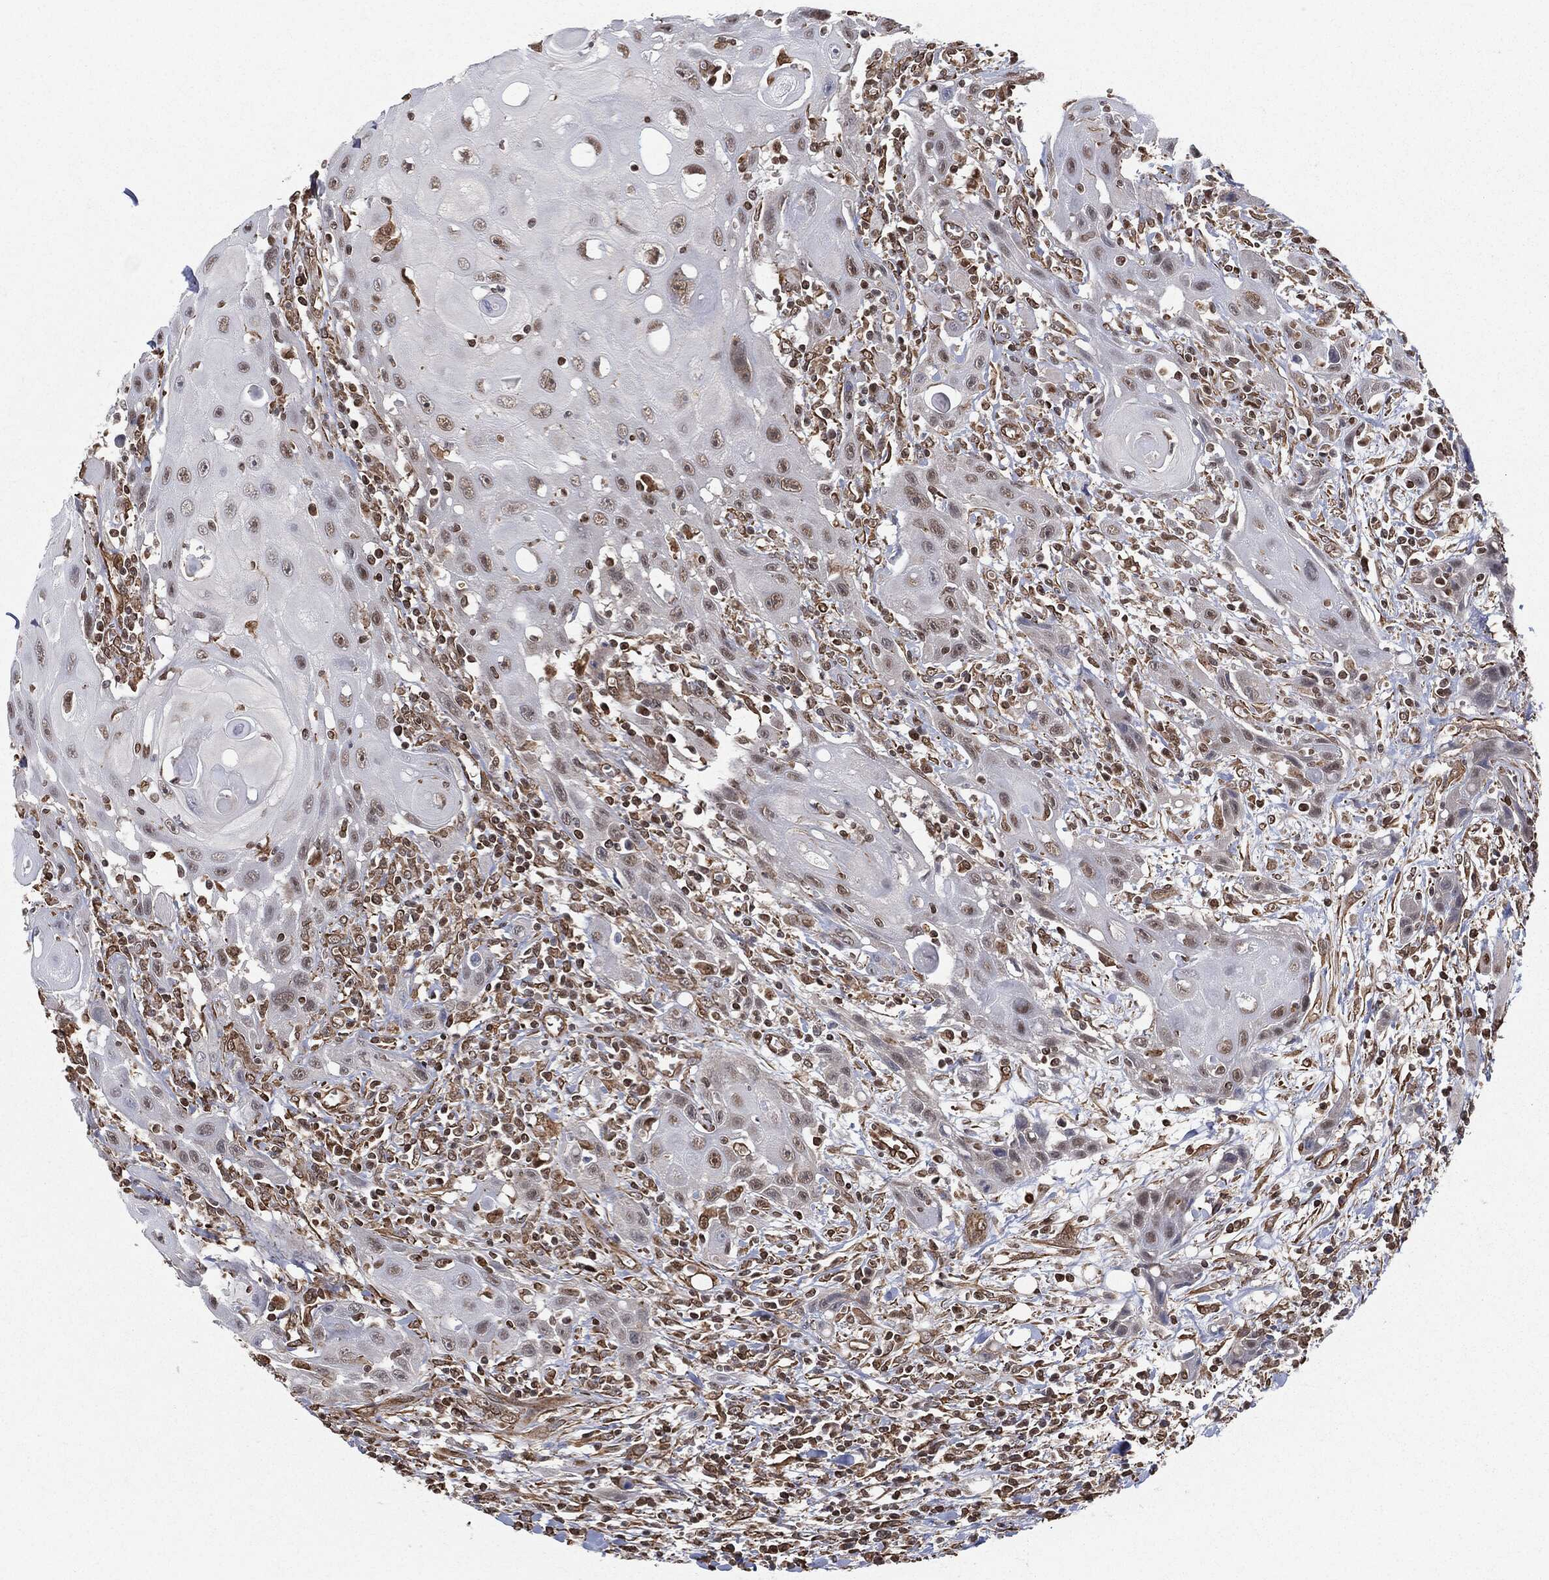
{"staining": {"intensity": "moderate", "quantity": "25%-75%", "location": "nuclear"}, "tissue": "head and neck cancer", "cell_type": "Tumor cells", "image_type": "cancer", "snomed": [{"axis": "morphology", "description": "Normal tissue, NOS"}, {"axis": "morphology", "description": "Squamous cell carcinoma, NOS"}, {"axis": "topography", "description": "Oral tissue"}, {"axis": "topography", "description": "Head-Neck"}], "caption": "Protein analysis of squamous cell carcinoma (head and neck) tissue demonstrates moderate nuclear expression in about 25%-75% of tumor cells.", "gene": "TP53RK", "patient": {"sex": "male", "age": 71}}